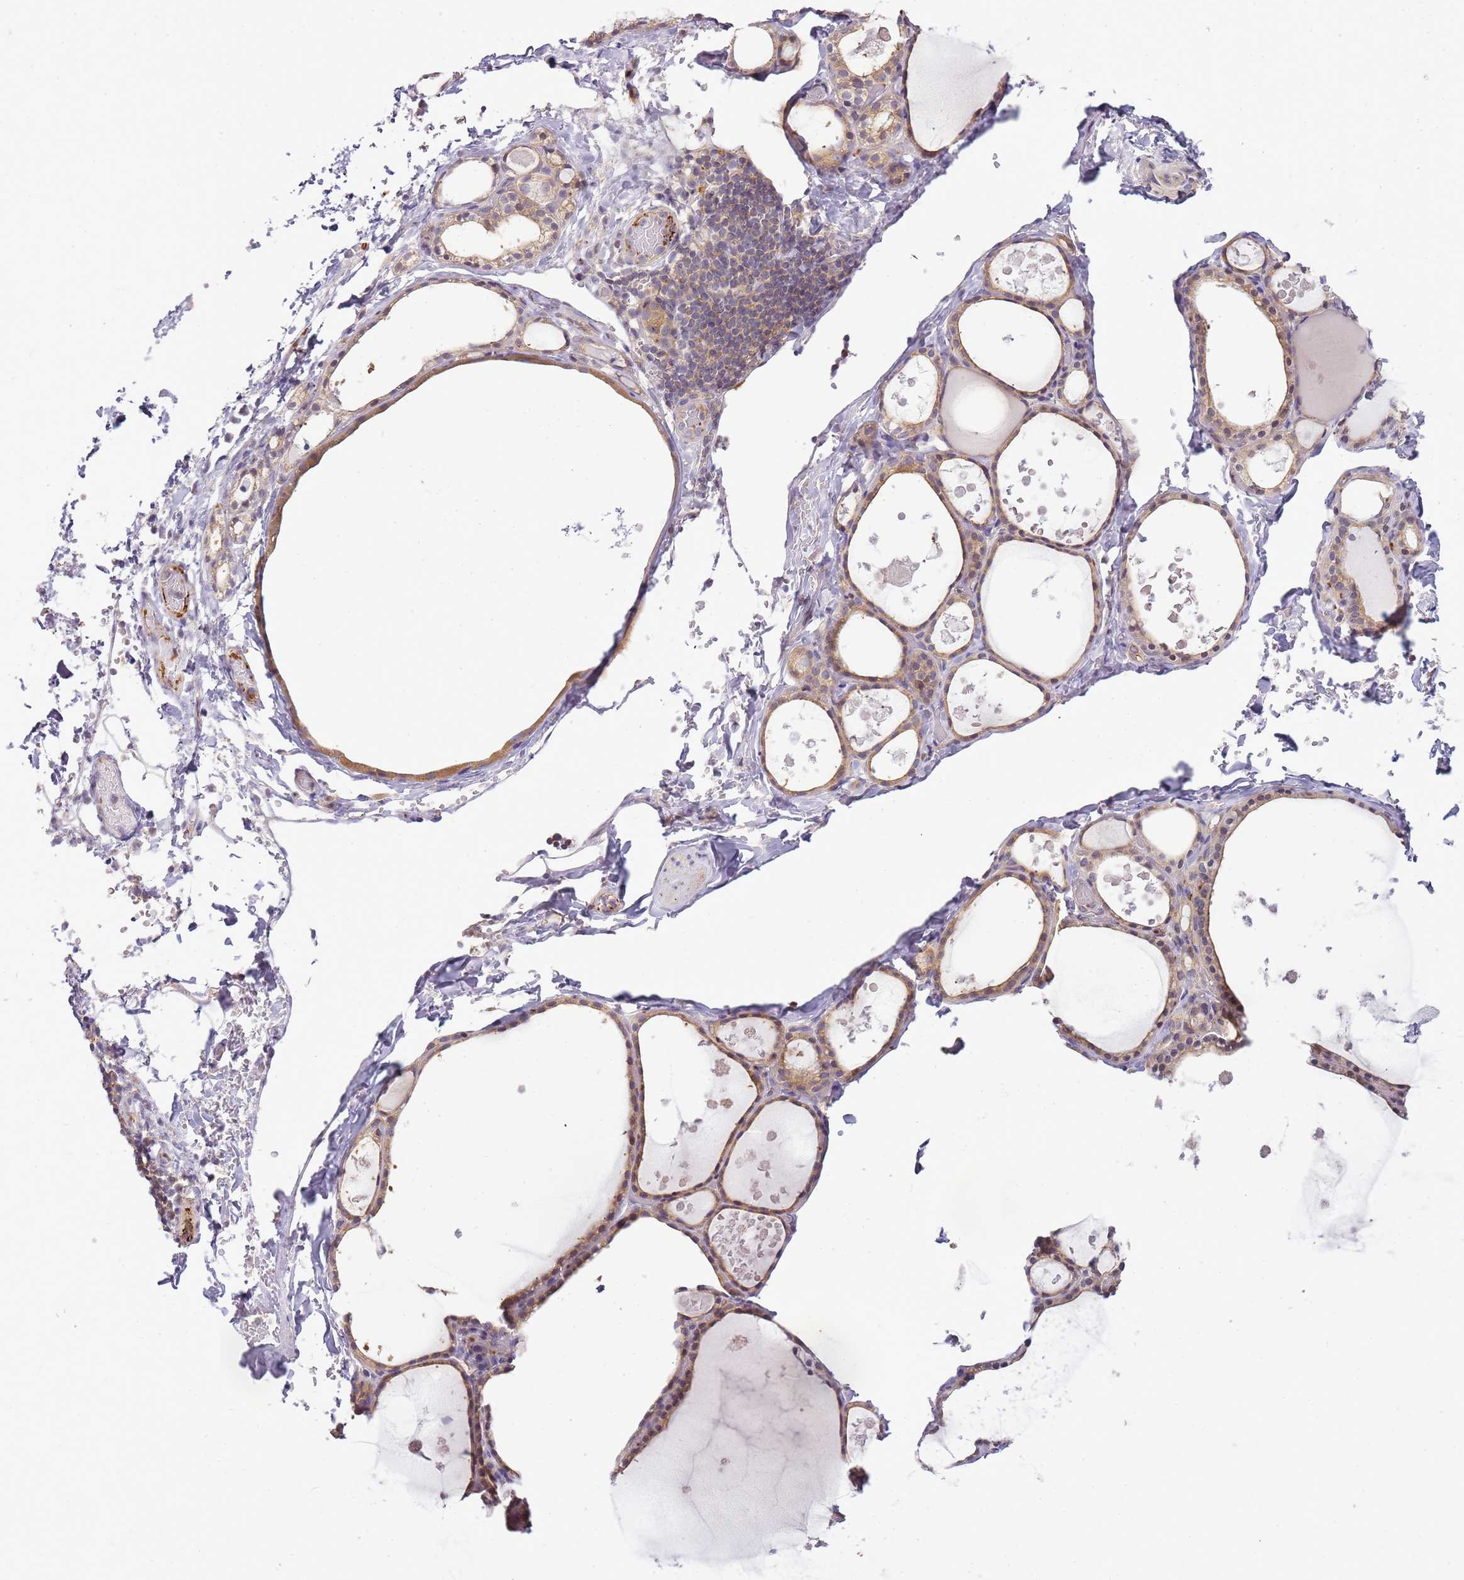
{"staining": {"intensity": "moderate", "quantity": ">75%", "location": "cytoplasmic/membranous"}, "tissue": "thyroid gland", "cell_type": "Glandular cells", "image_type": "normal", "snomed": [{"axis": "morphology", "description": "Normal tissue, NOS"}, {"axis": "topography", "description": "Thyroid gland"}], "caption": "Immunohistochemical staining of unremarkable human thyroid gland exhibits medium levels of moderate cytoplasmic/membranous positivity in about >75% of glandular cells.", "gene": "CAPN7", "patient": {"sex": "male", "age": 56}}